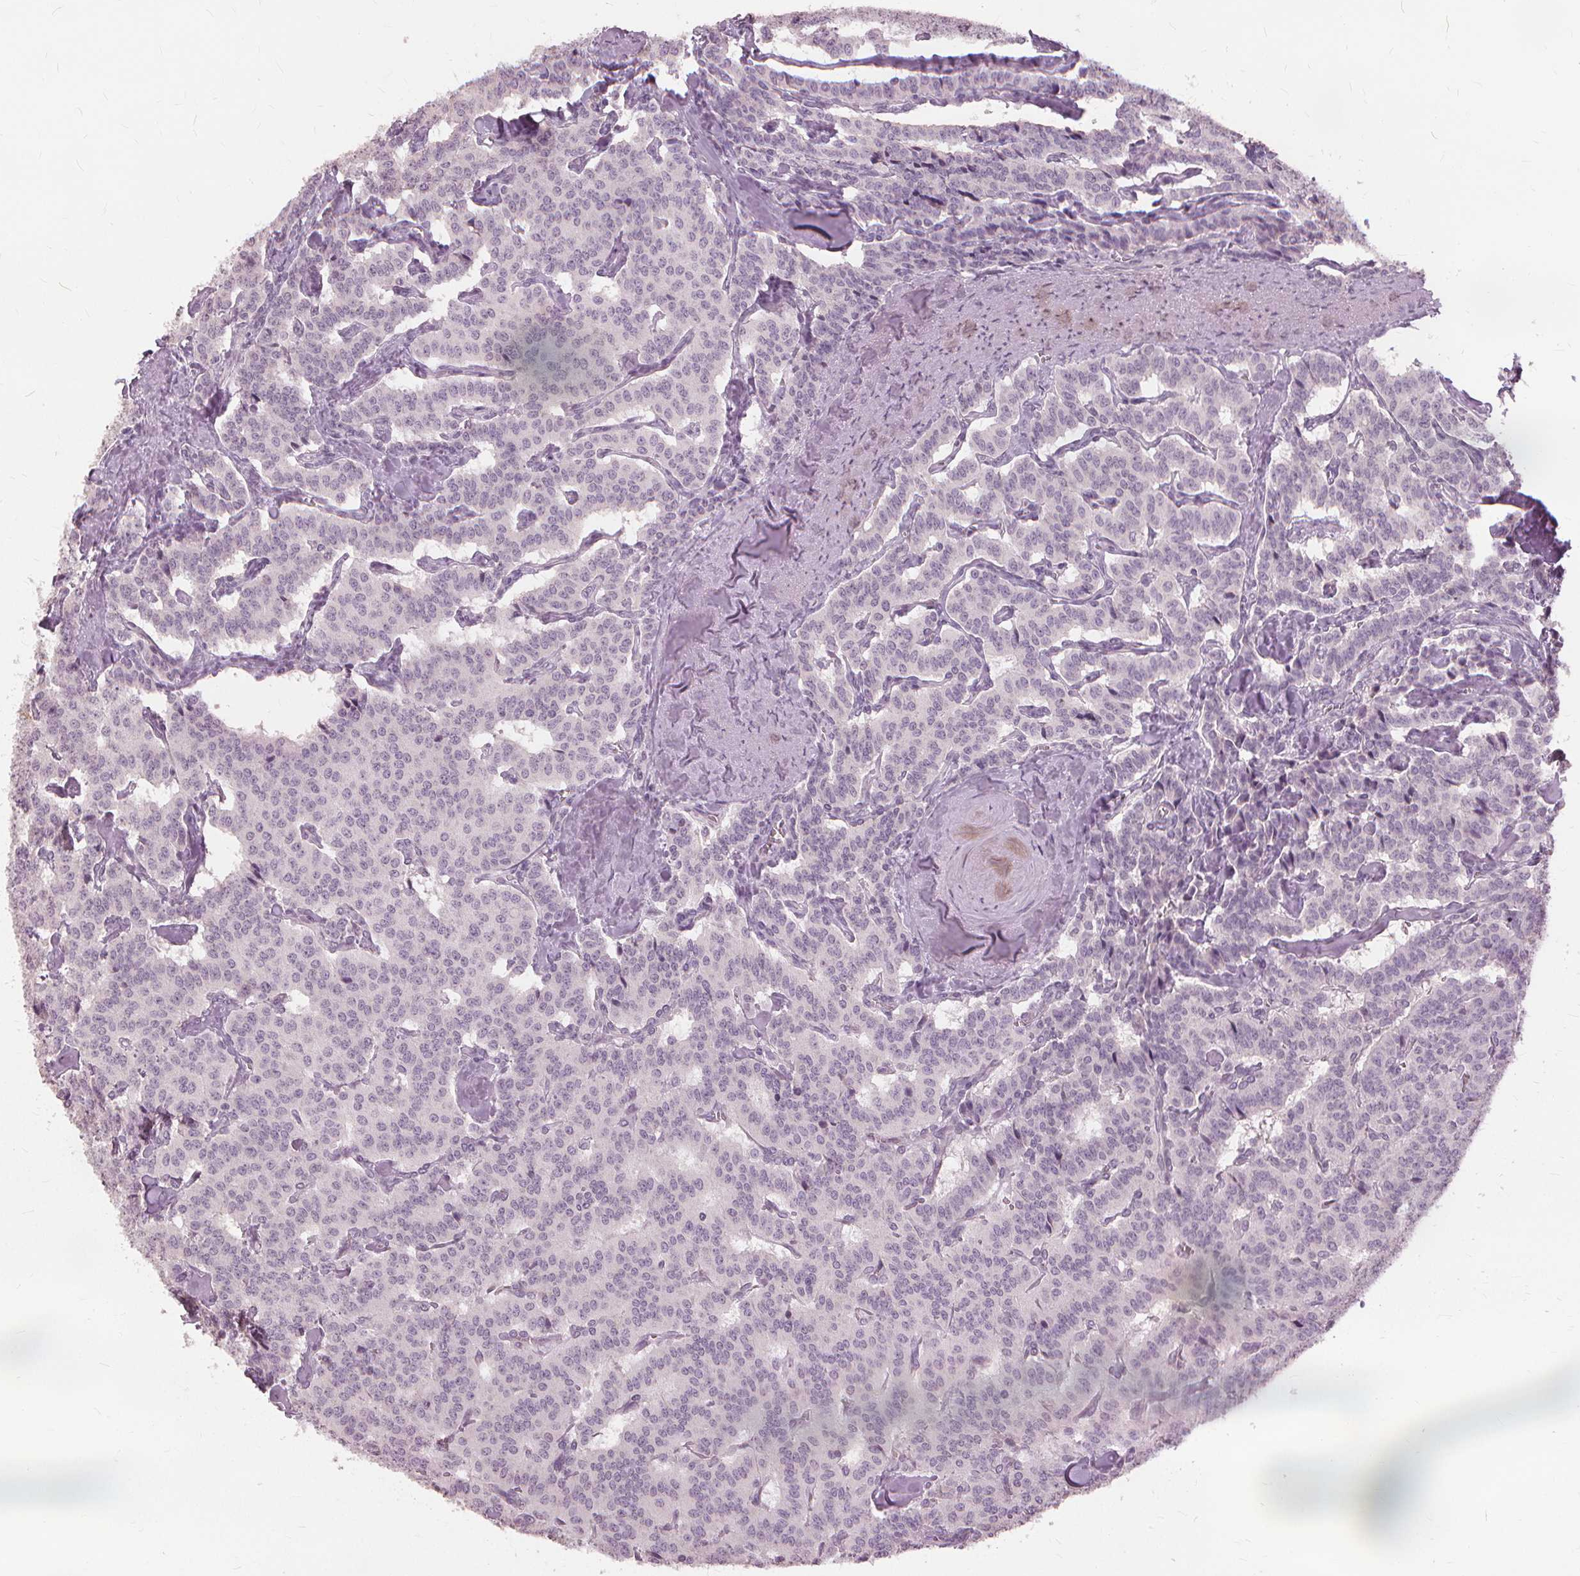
{"staining": {"intensity": "negative", "quantity": "none", "location": "none"}, "tissue": "carcinoid", "cell_type": "Tumor cells", "image_type": "cancer", "snomed": [{"axis": "morphology", "description": "Carcinoid, malignant, NOS"}, {"axis": "topography", "description": "Lung"}], "caption": "The photomicrograph reveals no significant staining in tumor cells of carcinoid. (DAB (3,3'-diaminobenzidine) immunohistochemistry (IHC), high magnification).", "gene": "SFTPD", "patient": {"sex": "female", "age": 46}}